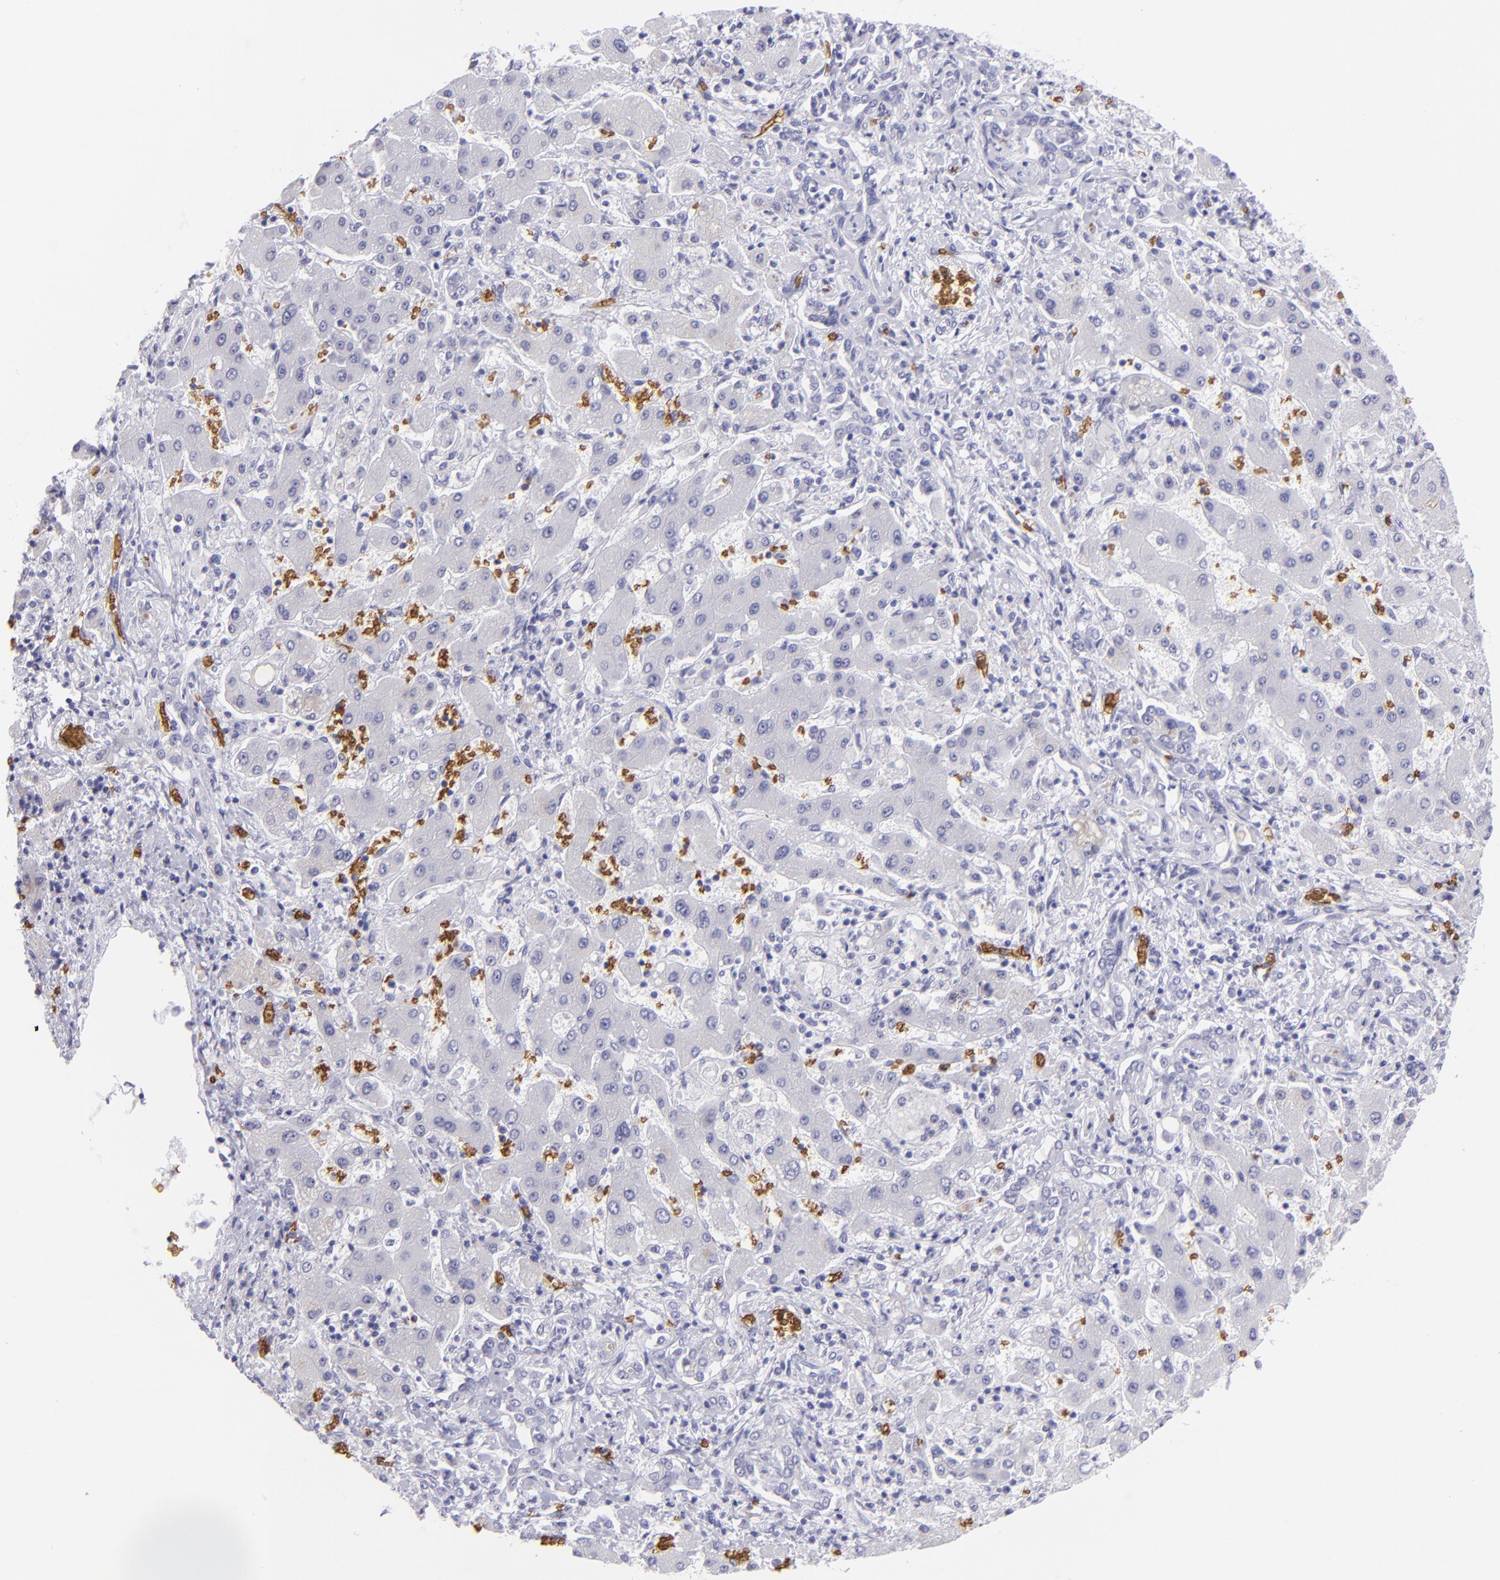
{"staining": {"intensity": "negative", "quantity": "none", "location": "none"}, "tissue": "liver cancer", "cell_type": "Tumor cells", "image_type": "cancer", "snomed": [{"axis": "morphology", "description": "Cholangiocarcinoma"}, {"axis": "topography", "description": "Liver"}], "caption": "This is a histopathology image of IHC staining of liver cancer (cholangiocarcinoma), which shows no expression in tumor cells.", "gene": "GYPA", "patient": {"sex": "male", "age": 50}}